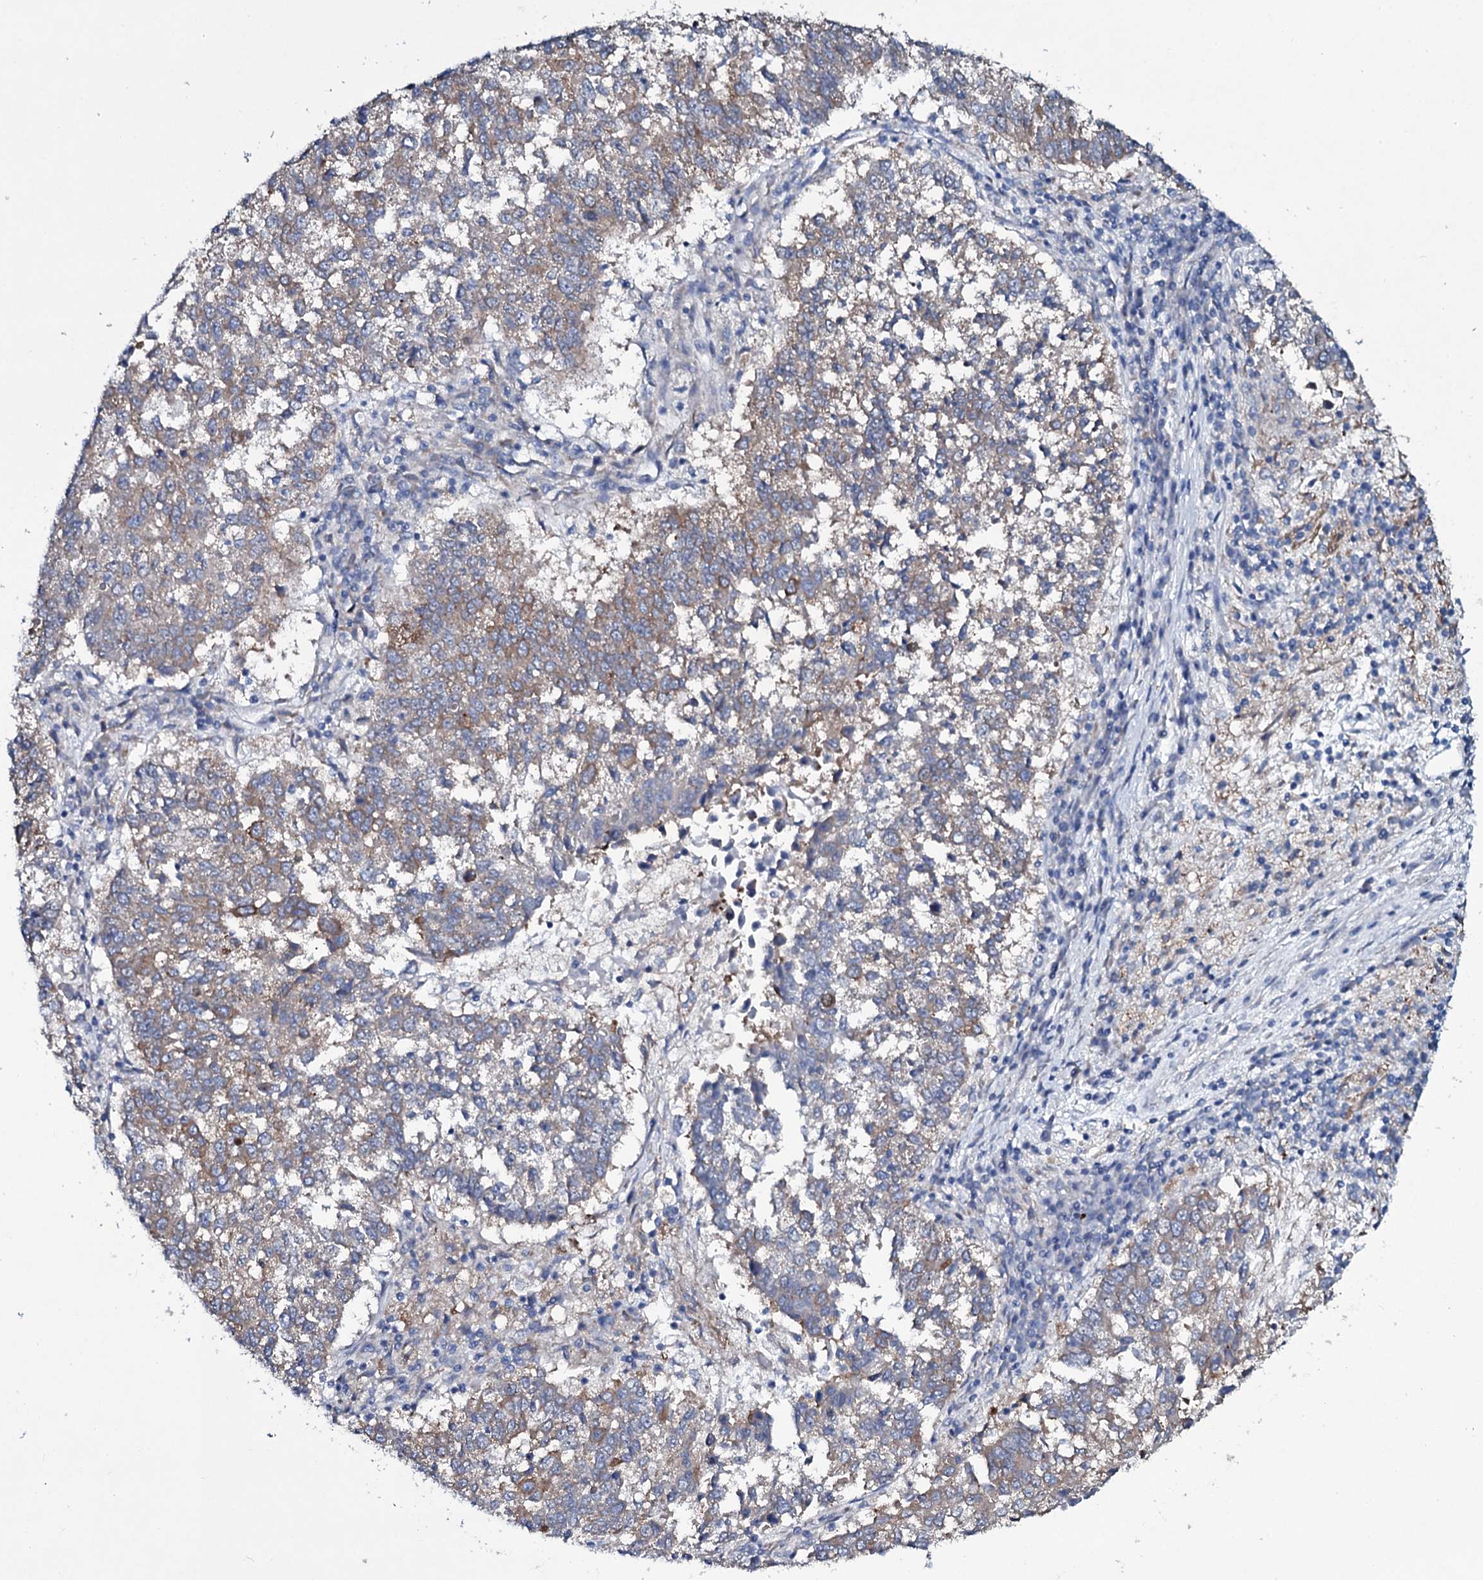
{"staining": {"intensity": "moderate", "quantity": ">75%", "location": "cytoplasmic/membranous"}, "tissue": "lung cancer", "cell_type": "Tumor cells", "image_type": "cancer", "snomed": [{"axis": "morphology", "description": "Squamous cell carcinoma, NOS"}, {"axis": "topography", "description": "Lung"}], "caption": "Tumor cells display medium levels of moderate cytoplasmic/membranous positivity in about >75% of cells in human lung cancer. (DAB (3,3'-diaminobenzidine) = brown stain, brightfield microscopy at high magnification).", "gene": "TPGS2", "patient": {"sex": "male", "age": 73}}